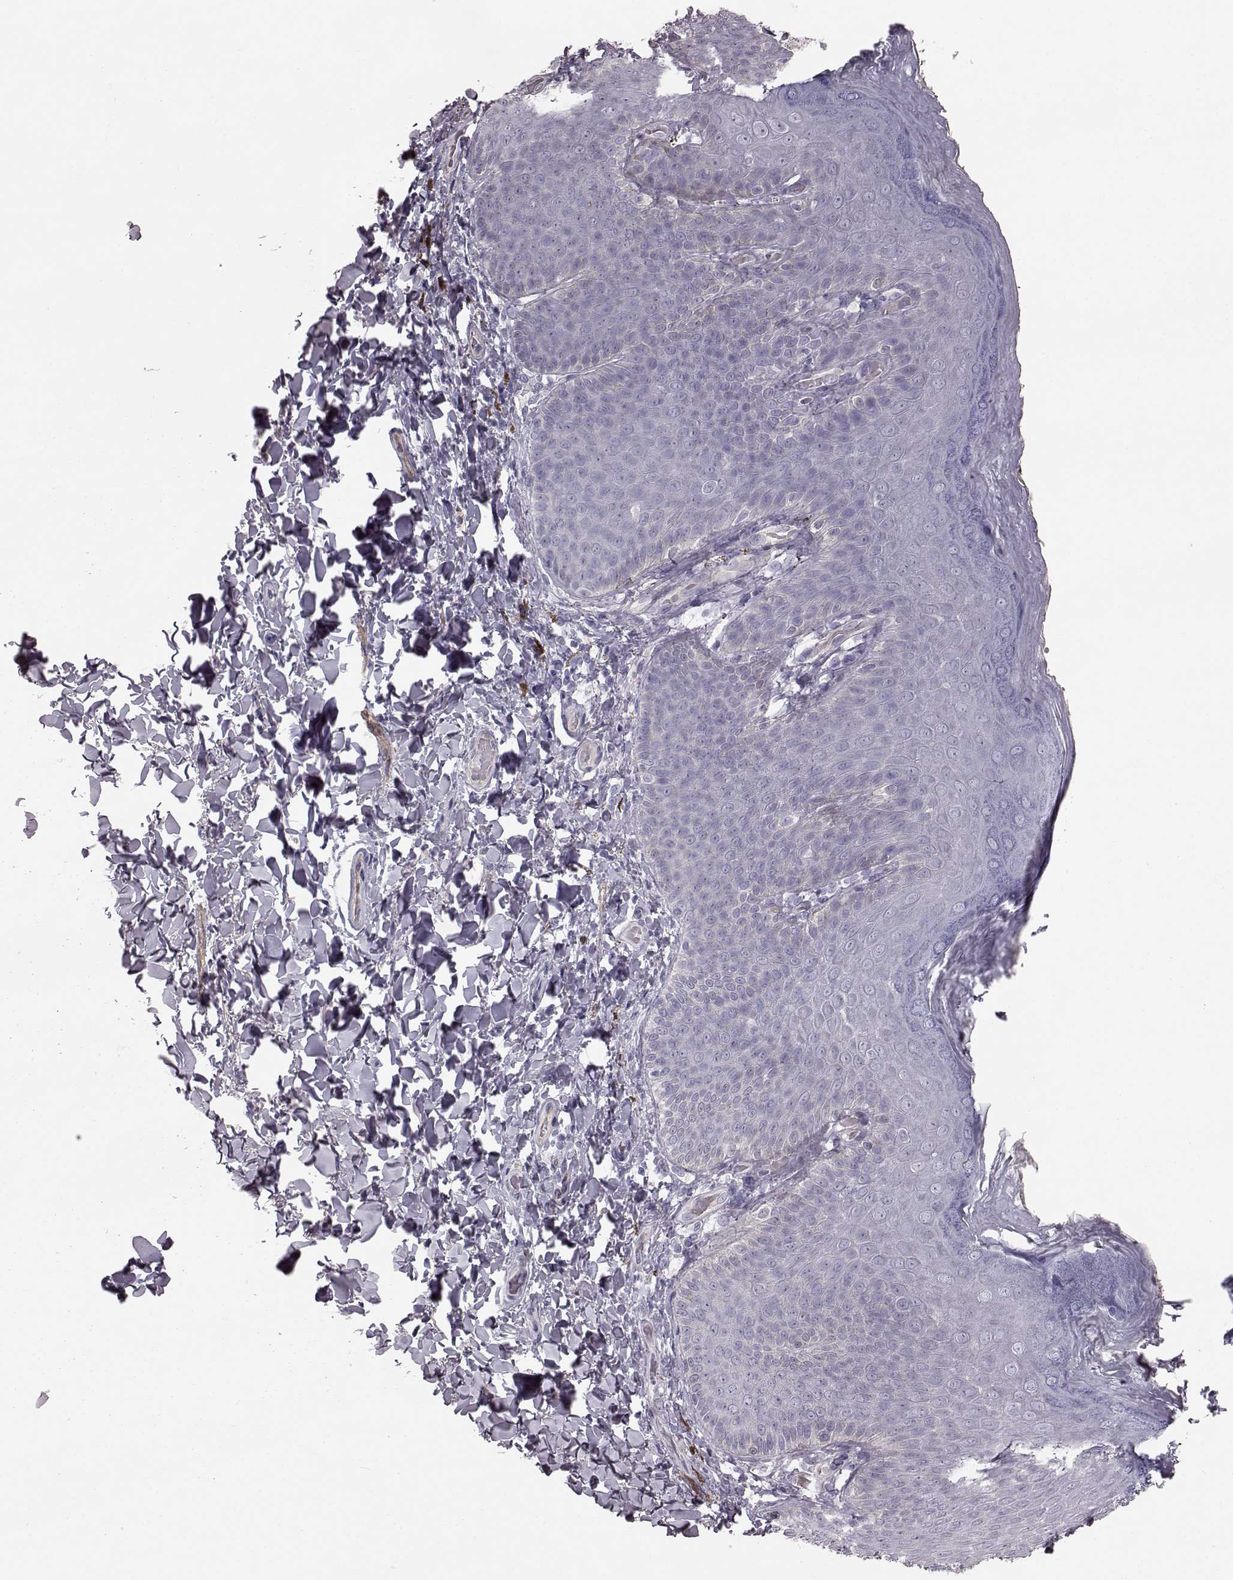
{"staining": {"intensity": "negative", "quantity": "none", "location": "none"}, "tissue": "skin", "cell_type": "Epidermal cells", "image_type": "normal", "snomed": [{"axis": "morphology", "description": "Normal tissue, NOS"}, {"axis": "topography", "description": "Anal"}], "caption": "An immunohistochemistry histopathology image of normal skin is shown. There is no staining in epidermal cells of skin.", "gene": "EIF4E1B", "patient": {"sex": "male", "age": 53}}